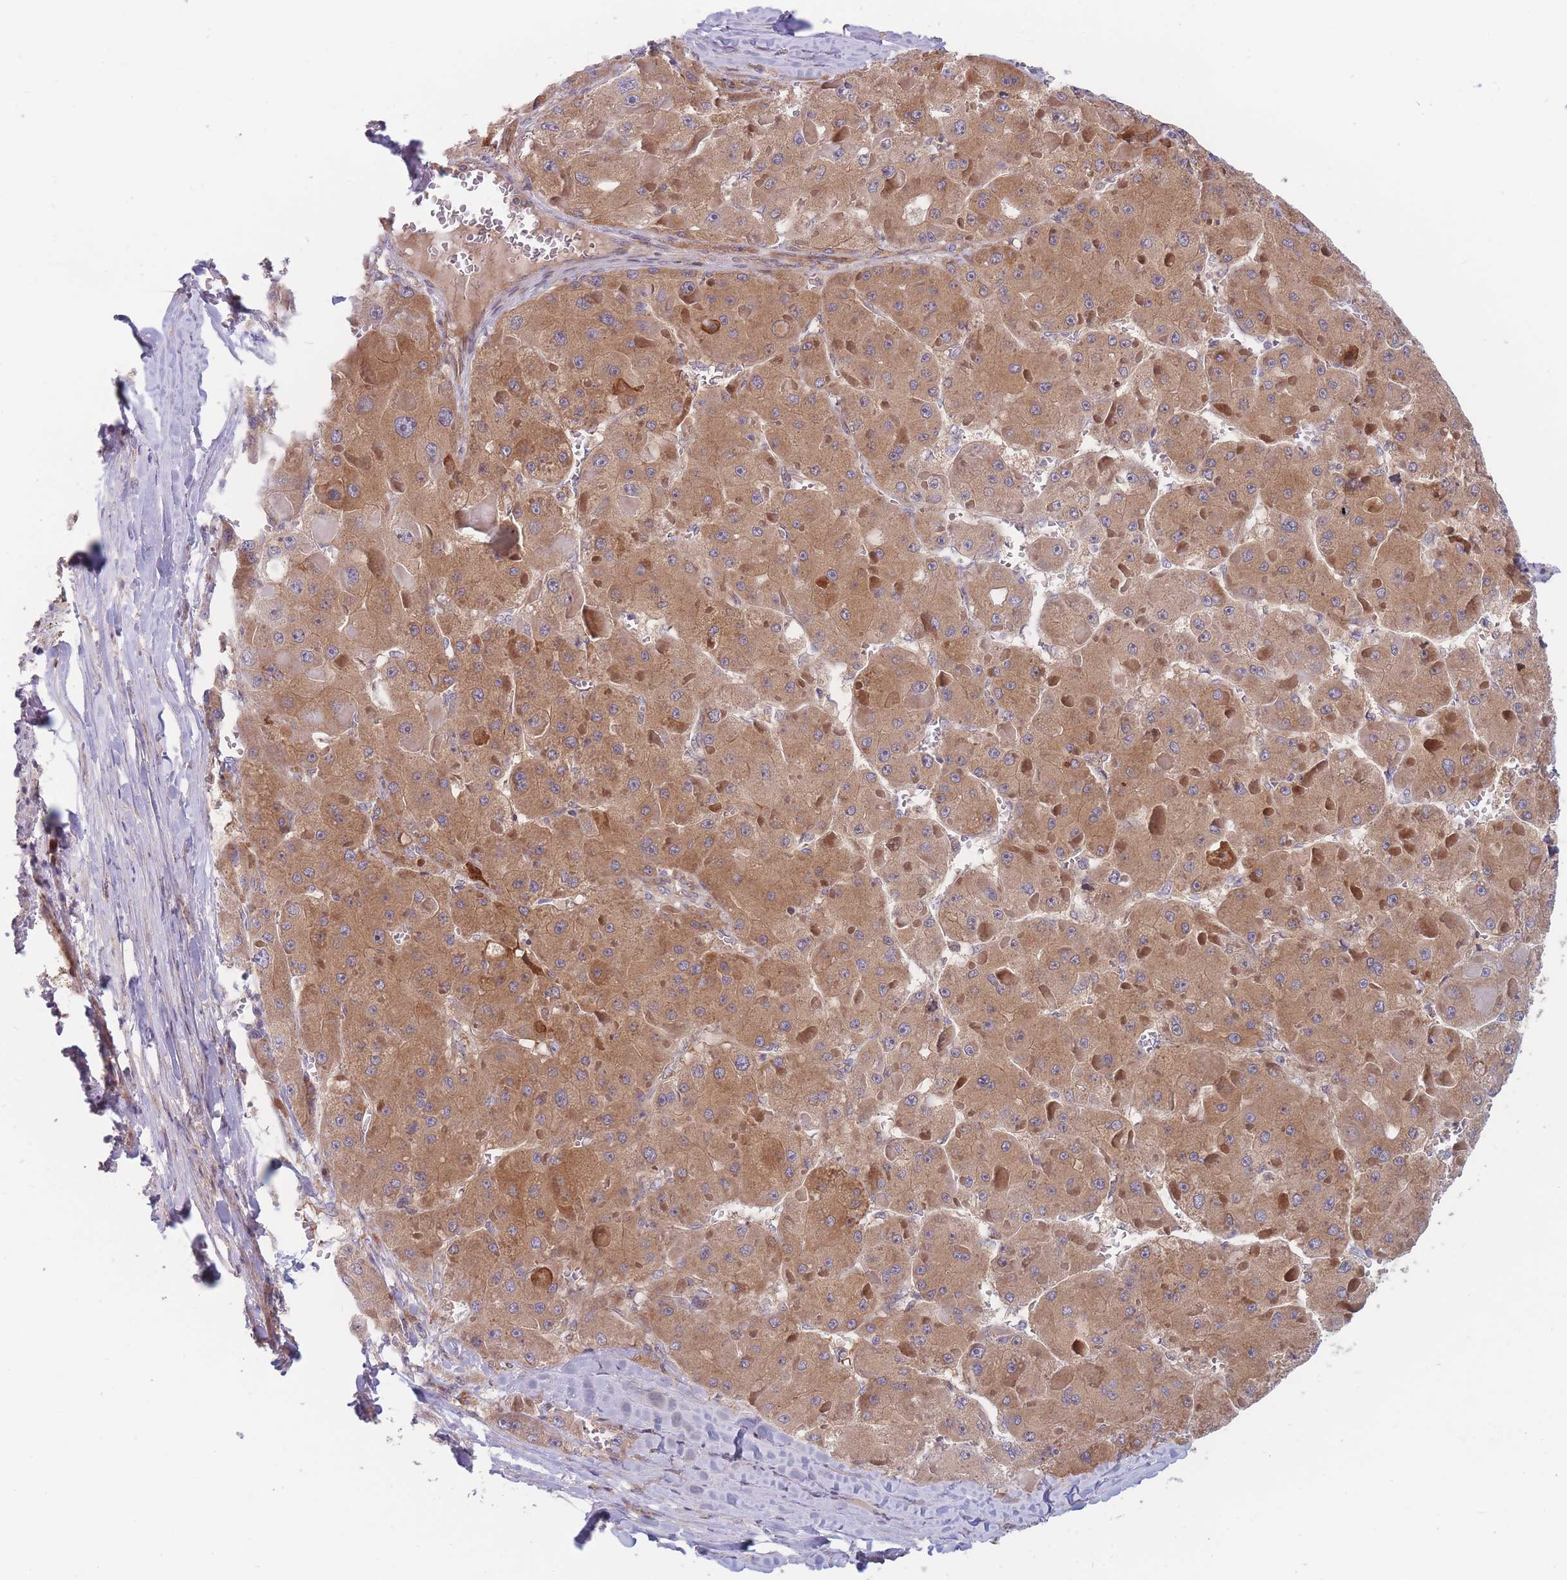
{"staining": {"intensity": "moderate", "quantity": ">75%", "location": "cytoplasmic/membranous"}, "tissue": "liver cancer", "cell_type": "Tumor cells", "image_type": "cancer", "snomed": [{"axis": "morphology", "description": "Carcinoma, Hepatocellular, NOS"}, {"axis": "topography", "description": "Liver"}], "caption": "Protein positivity by immunohistochemistry displays moderate cytoplasmic/membranous positivity in approximately >75% of tumor cells in liver hepatocellular carcinoma.", "gene": "TMEM131L", "patient": {"sex": "female", "age": 73}}